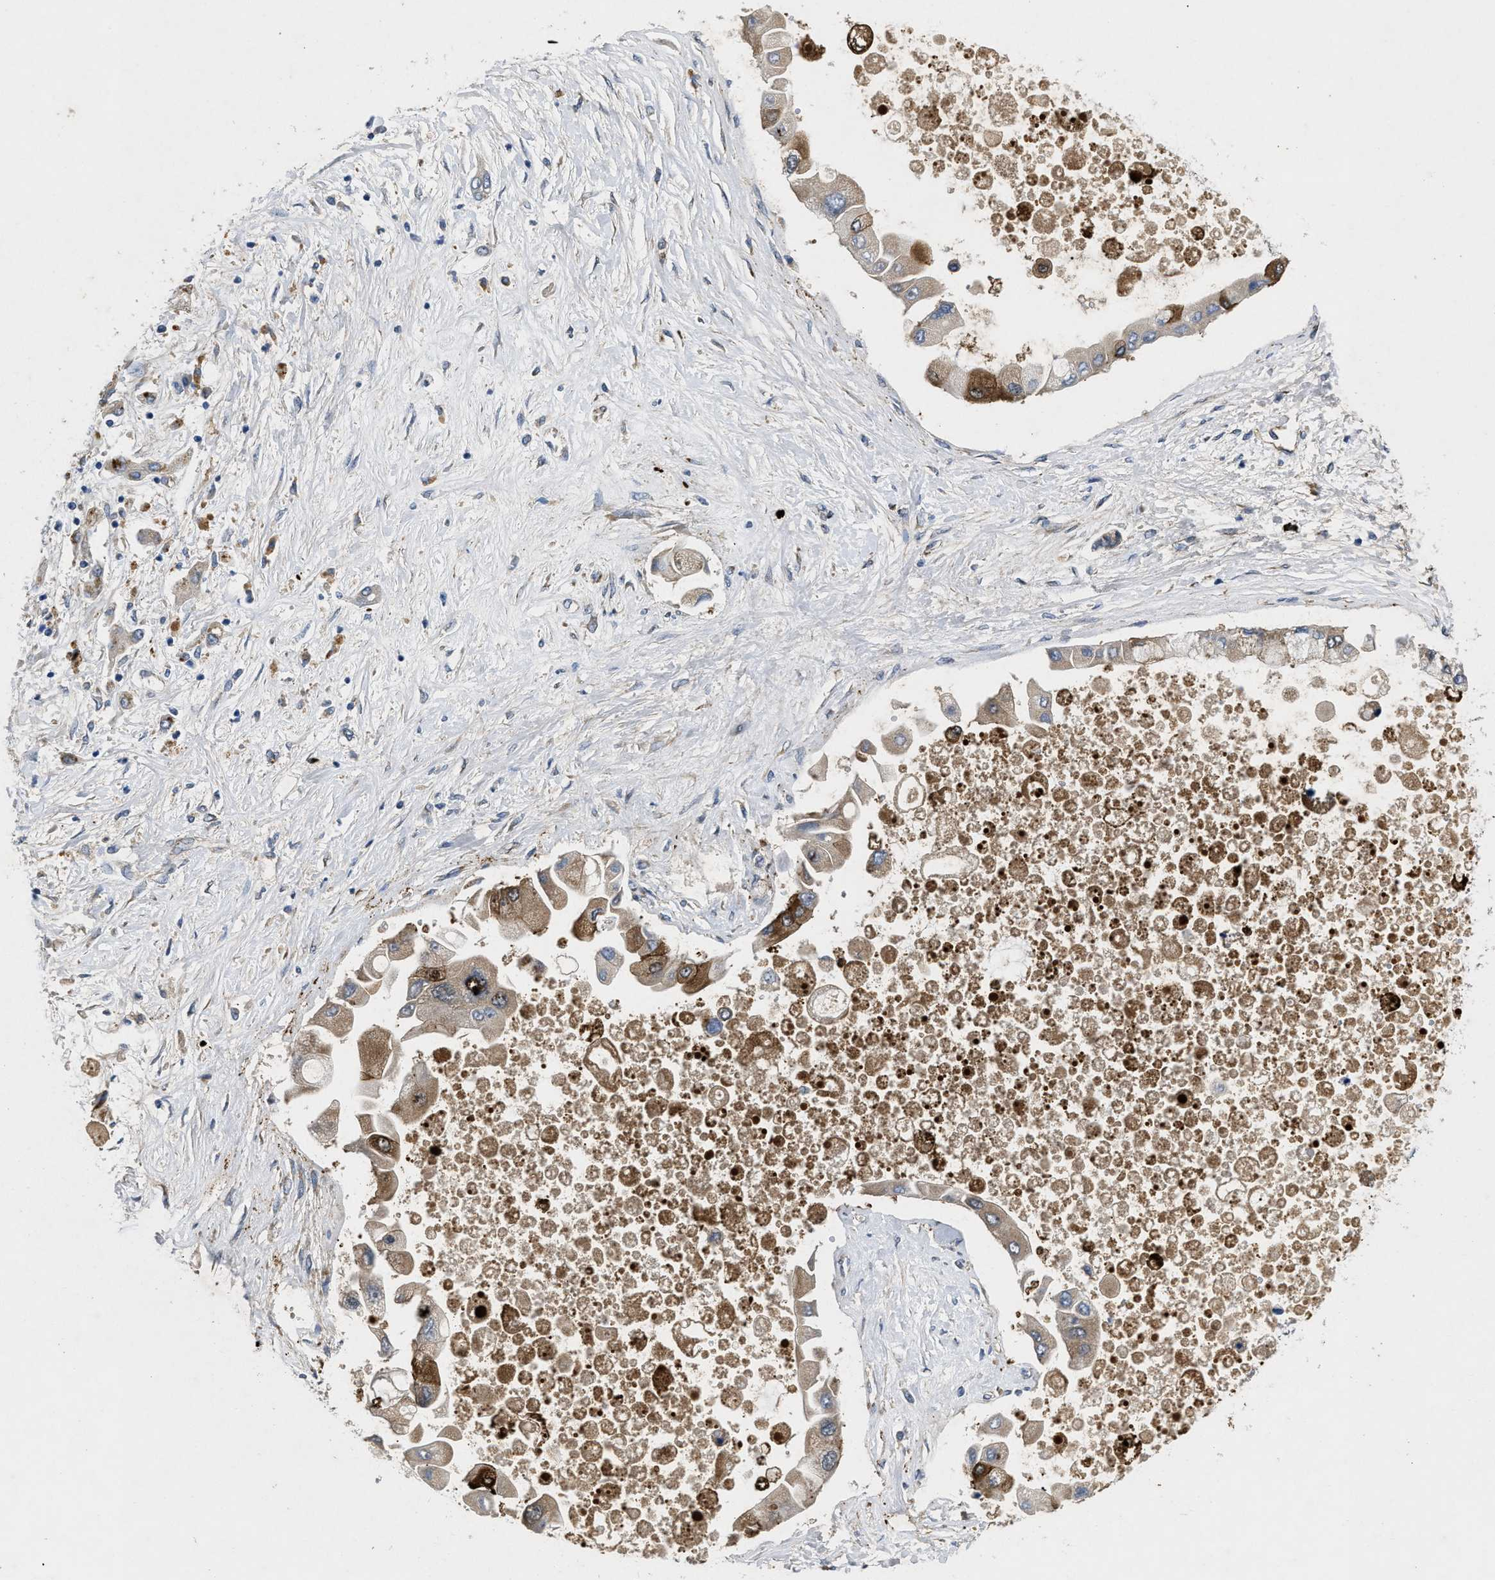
{"staining": {"intensity": "moderate", "quantity": ">75%", "location": "cytoplasmic/membranous"}, "tissue": "liver cancer", "cell_type": "Tumor cells", "image_type": "cancer", "snomed": [{"axis": "morphology", "description": "Cholangiocarcinoma"}, {"axis": "topography", "description": "Liver"}], "caption": "A brown stain shows moderate cytoplasmic/membranous positivity of a protein in liver cancer (cholangiocarcinoma) tumor cells.", "gene": "HSPA12B", "patient": {"sex": "male", "age": 50}}